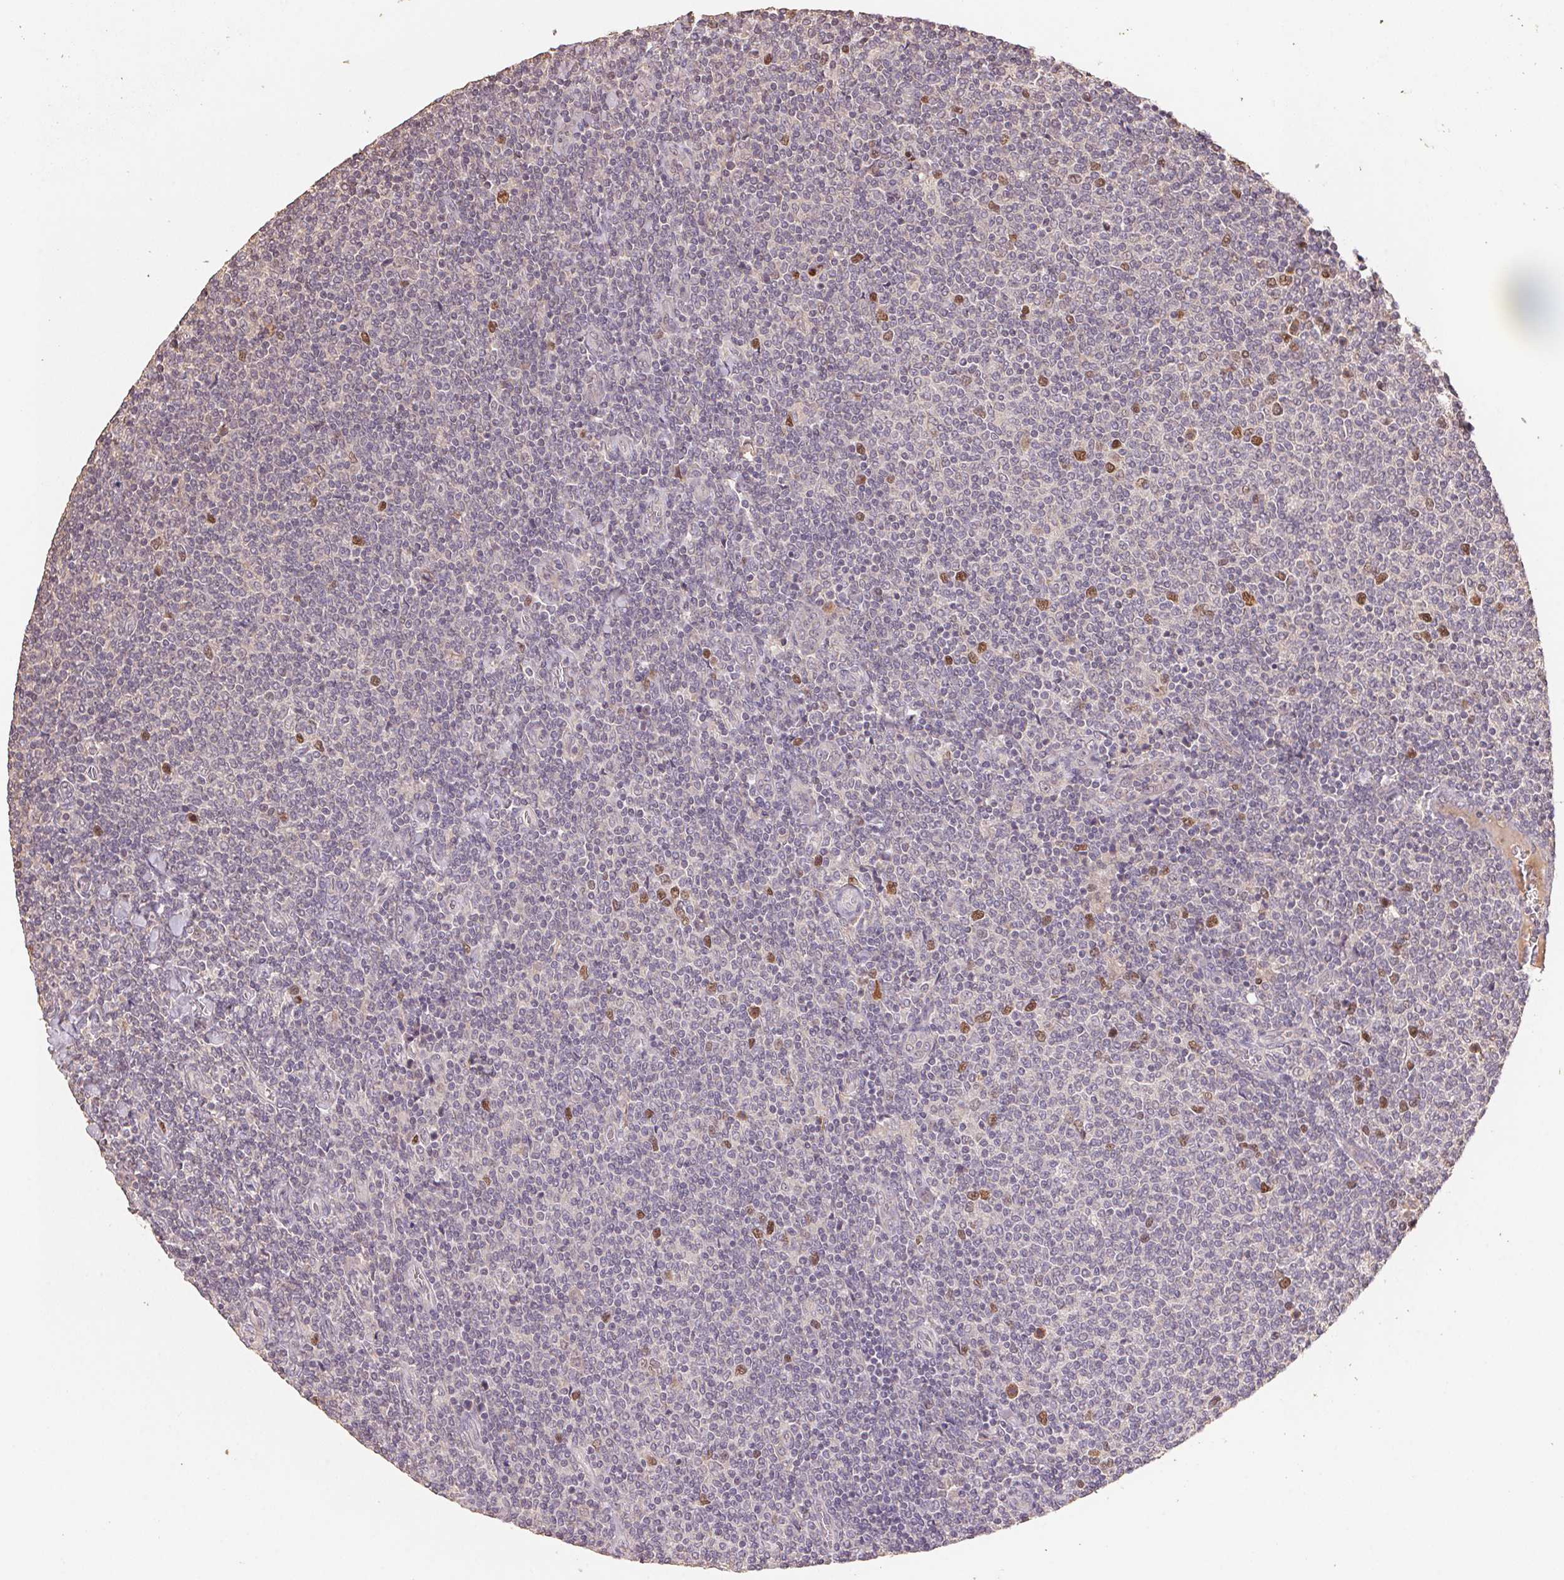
{"staining": {"intensity": "moderate", "quantity": "<25%", "location": "nuclear"}, "tissue": "lymphoma", "cell_type": "Tumor cells", "image_type": "cancer", "snomed": [{"axis": "morphology", "description": "Malignant lymphoma, non-Hodgkin's type, Low grade"}, {"axis": "topography", "description": "Lymph node"}], "caption": "IHC histopathology image of neoplastic tissue: human malignant lymphoma, non-Hodgkin's type (low-grade) stained using immunohistochemistry (IHC) demonstrates low levels of moderate protein expression localized specifically in the nuclear of tumor cells, appearing as a nuclear brown color.", "gene": "CENPF", "patient": {"sex": "male", "age": 52}}